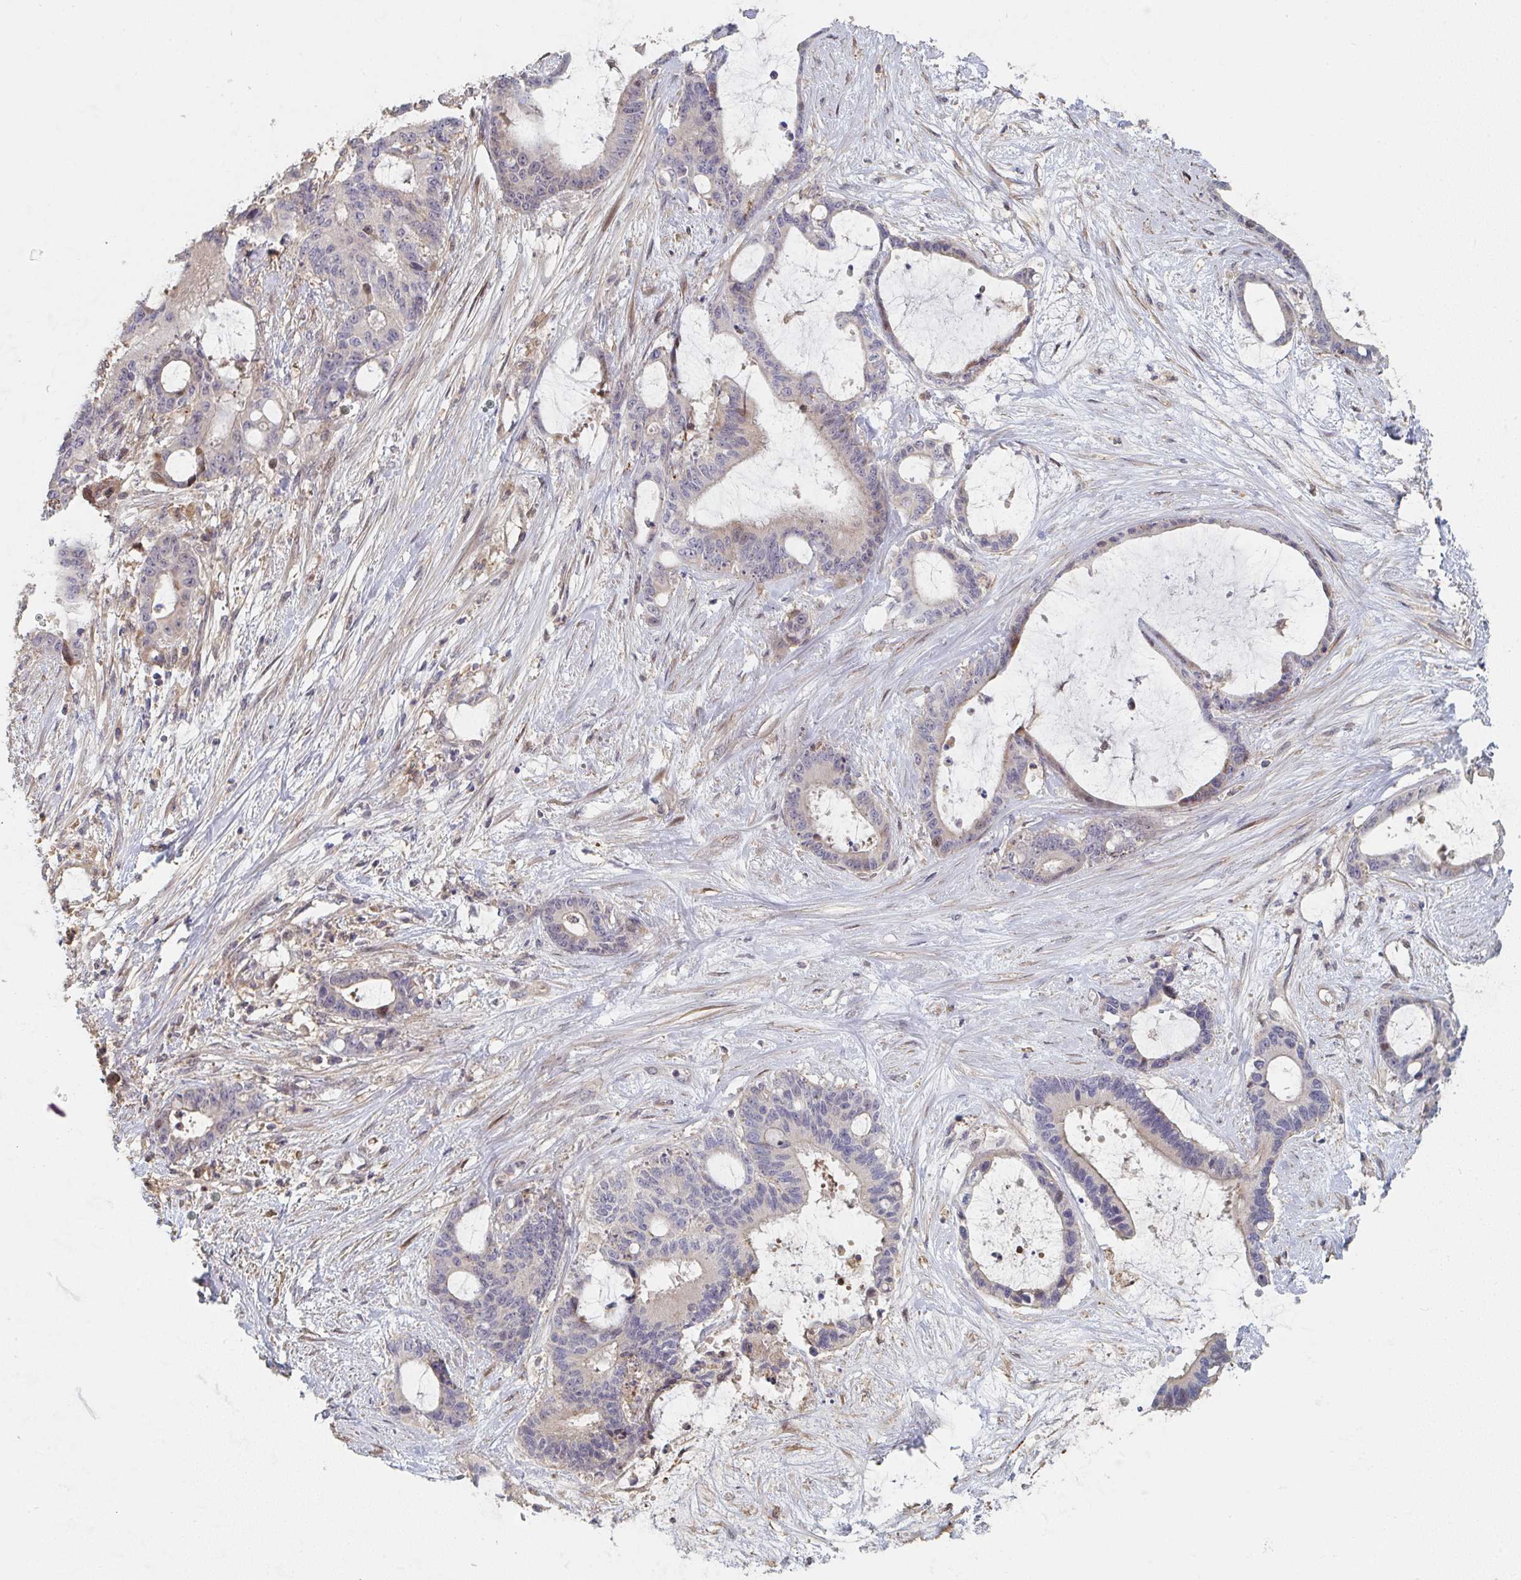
{"staining": {"intensity": "negative", "quantity": "none", "location": "none"}, "tissue": "liver cancer", "cell_type": "Tumor cells", "image_type": "cancer", "snomed": [{"axis": "morphology", "description": "Normal tissue, NOS"}, {"axis": "morphology", "description": "Cholangiocarcinoma"}, {"axis": "topography", "description": "Liver"}, {"axis": "topography", "description": "Peripheral nerve tissue"}], "caption": "Tumor cells are negative for protein expression in human liver cancer (cholangiocarcinoma).", "gene": "PTEN", "patient": {"sex": "female", "age": 73}}